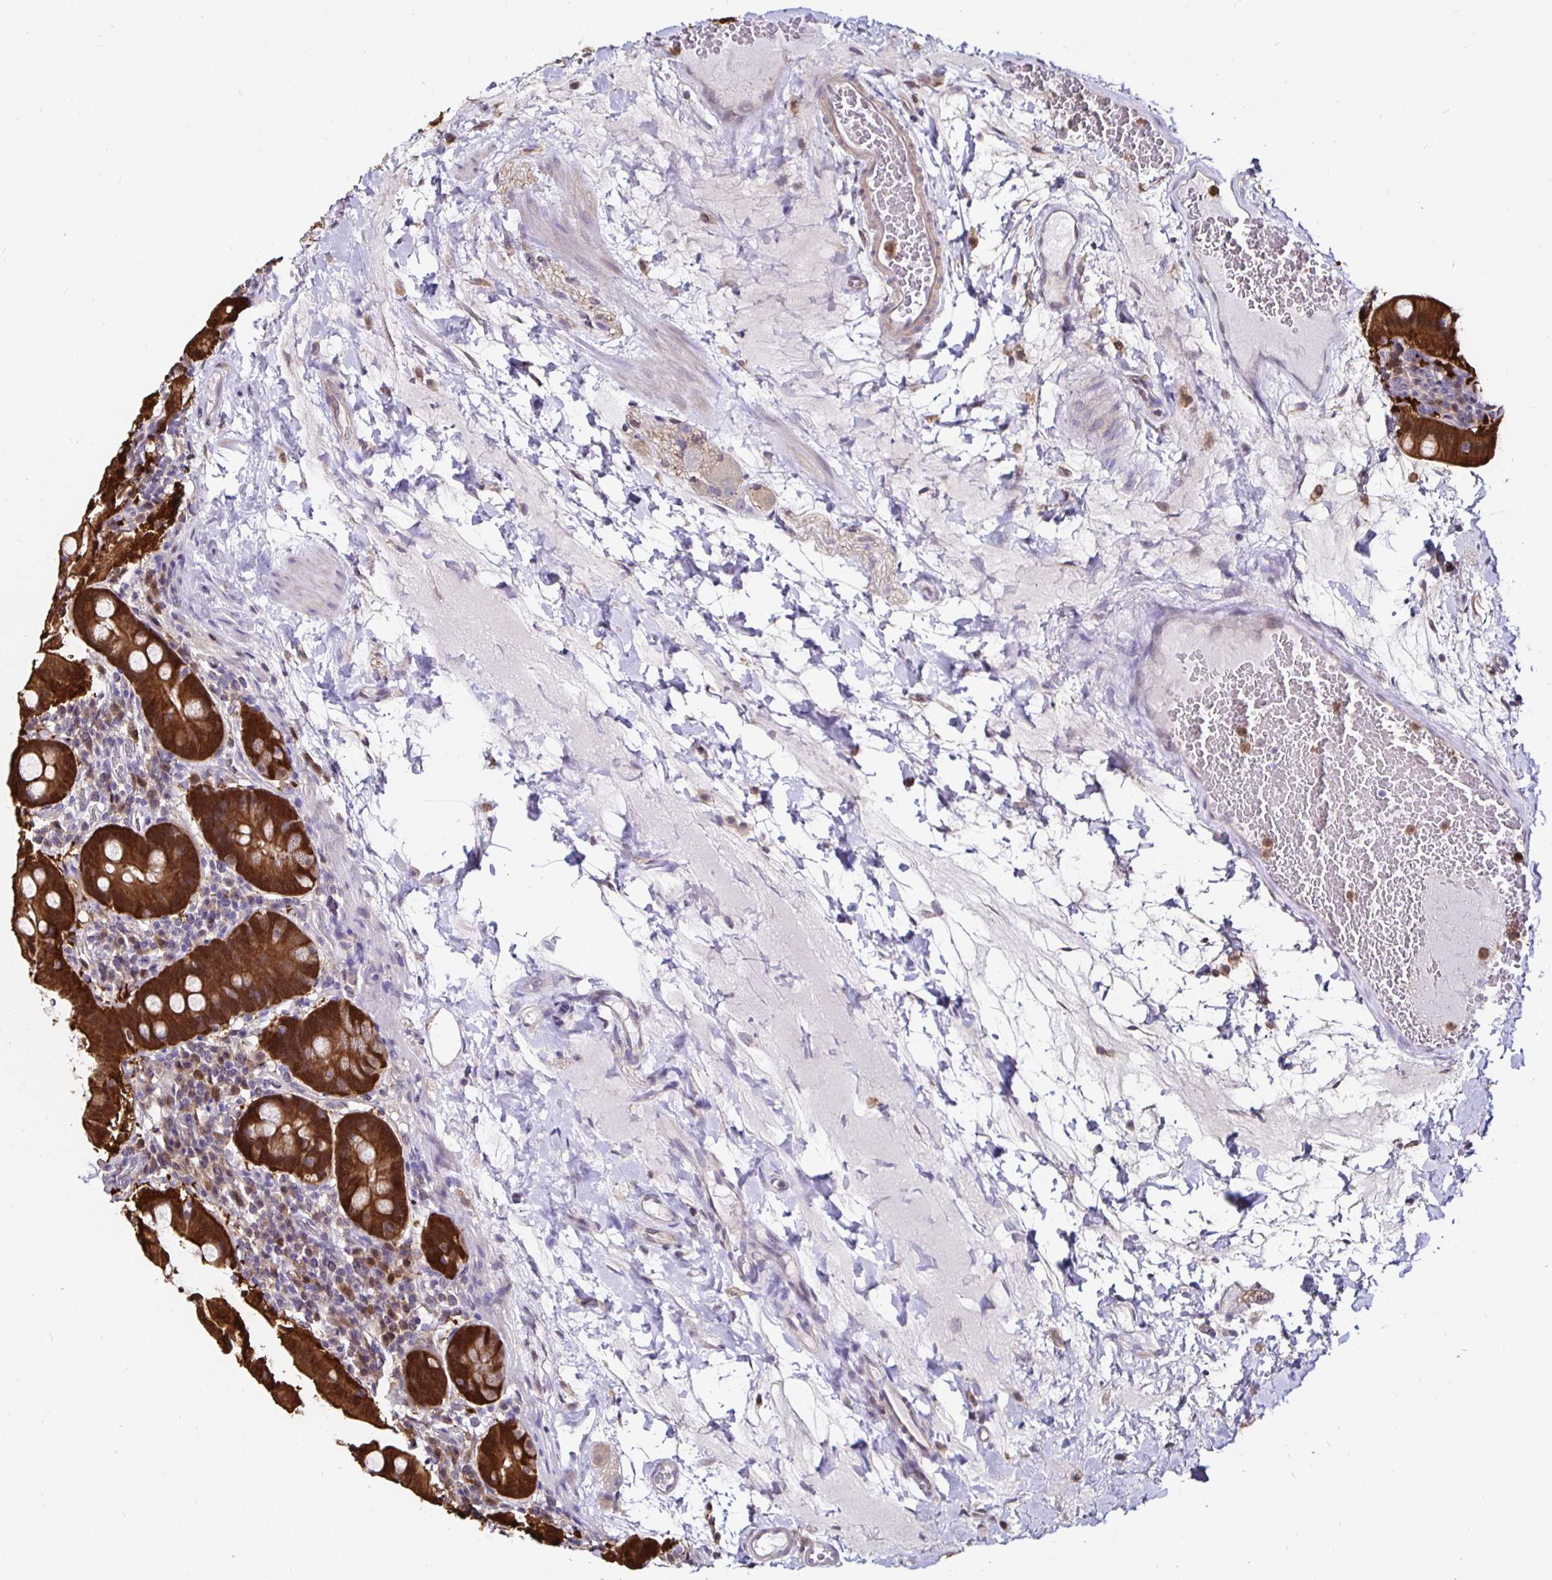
{"staining": {"intensity": "strong", "quantity": ">75%", "location": "cytoplasmic/membranous,nuclear"}, "tissue": "small intestine", "cell_type": "Glandular cells", "image_type": "normal", "snomed": [{"axis": "morphology", "description": "Normal tissue, NOS"}, {"axis": "topography", "description": "Small intestine"}], "caption": "Brown immunohistochemical staining in benign small intestine reveals strong cytoplasmic/membranous,nuclear positivity in approximately >75% of glandular cells. (IHC, brightfield microscopy, high magnification).", "gene": "TXN", "patient": {"sex": "male", "age": 26}}